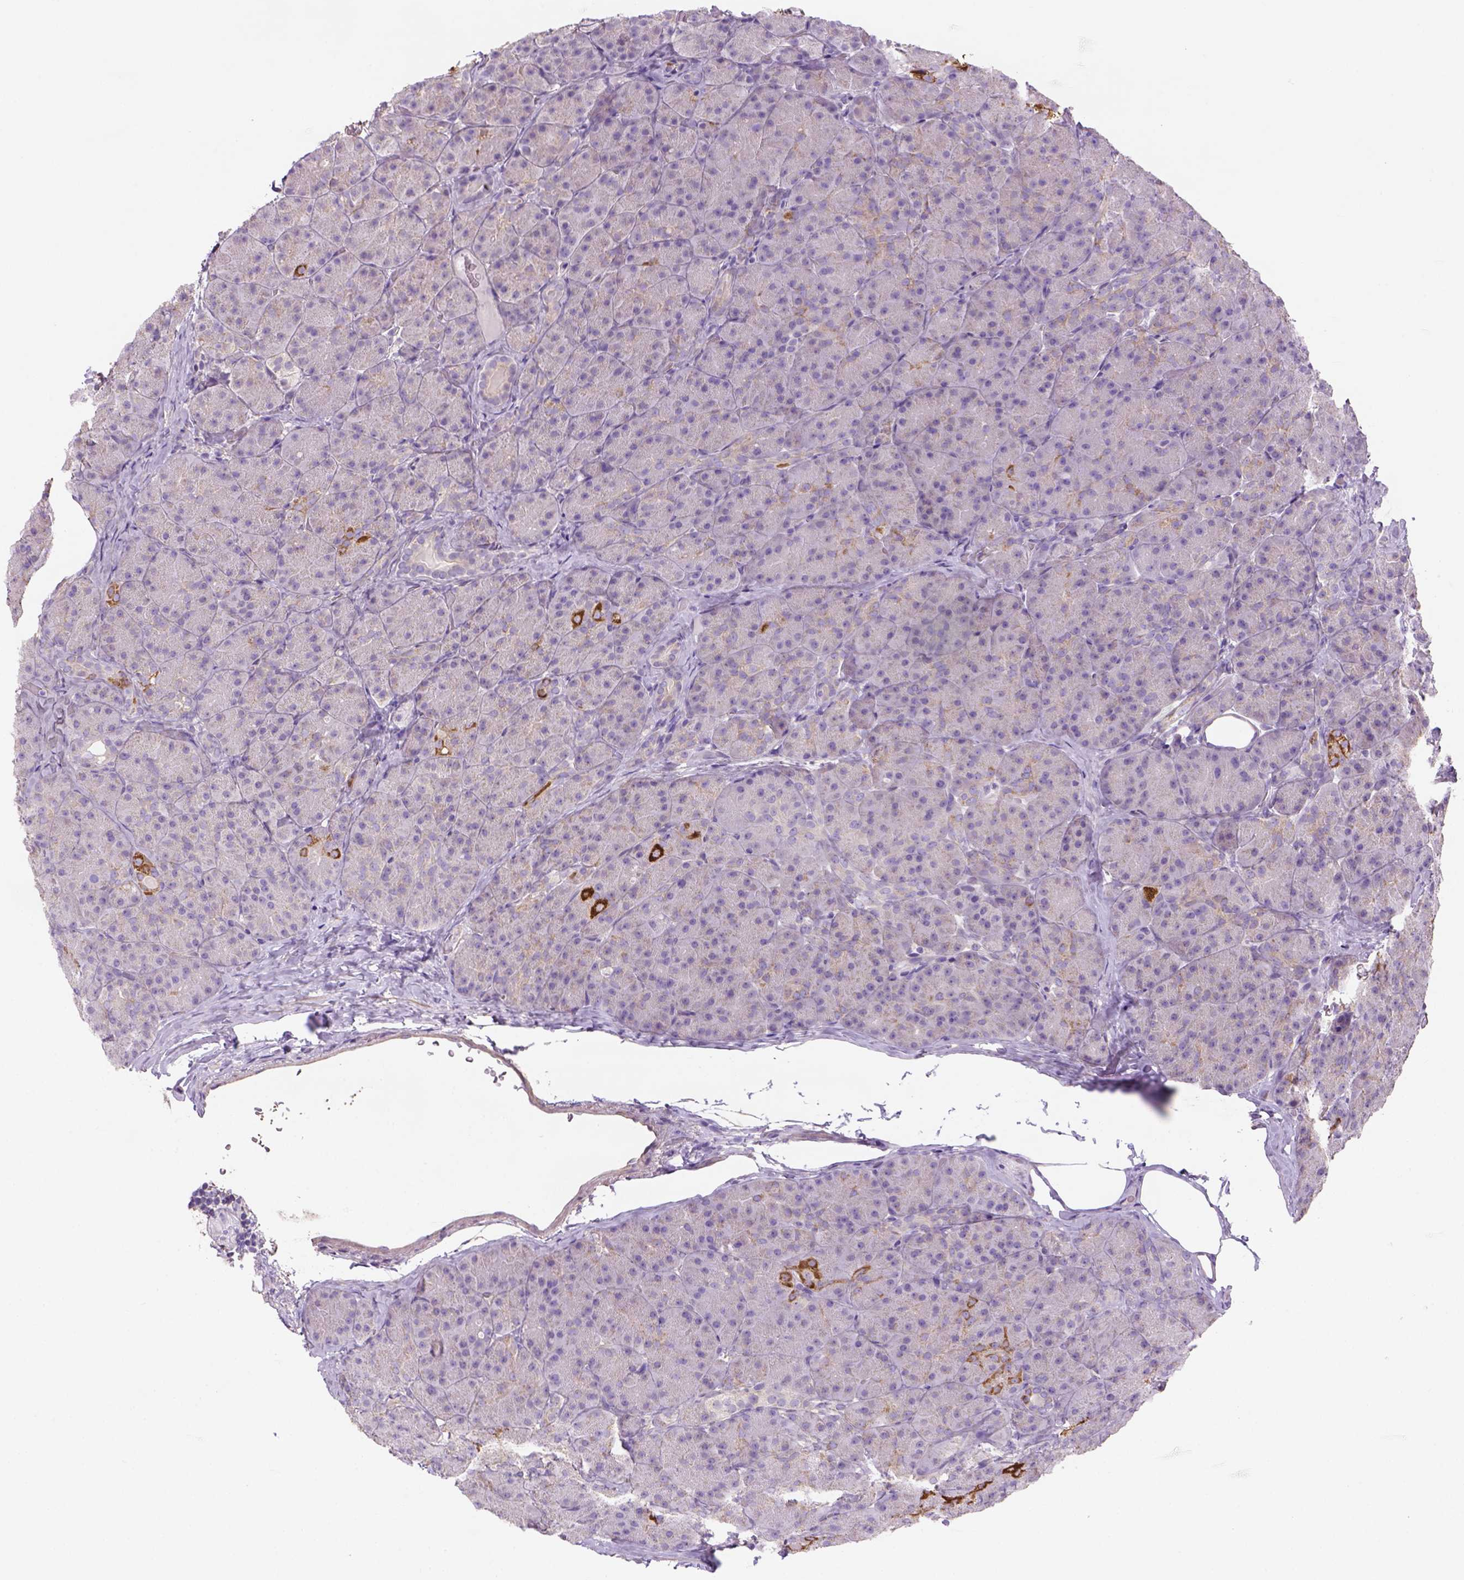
{"staining": {"intensity": "negative", "quantity": "none", "location": "none"}, "tissue": "pancreas", "cell_type": "Exocrine glandular cells", "image_type": "normal", "snomed": [{"axis": "morphology", "description": "Normal tissue, NOS"}, {"axis": "topography", "description": "Pancreas"}], "caption": "DAB (3,3'-diaminobenzidine) immunohistochemical staining of benign human pancreas demonstrates no significant positivity in exocrine glandular cells. Nuclei are stained in blue.", "gene": "HTRA1", "patient": {"sex": "male", "age": 57}}